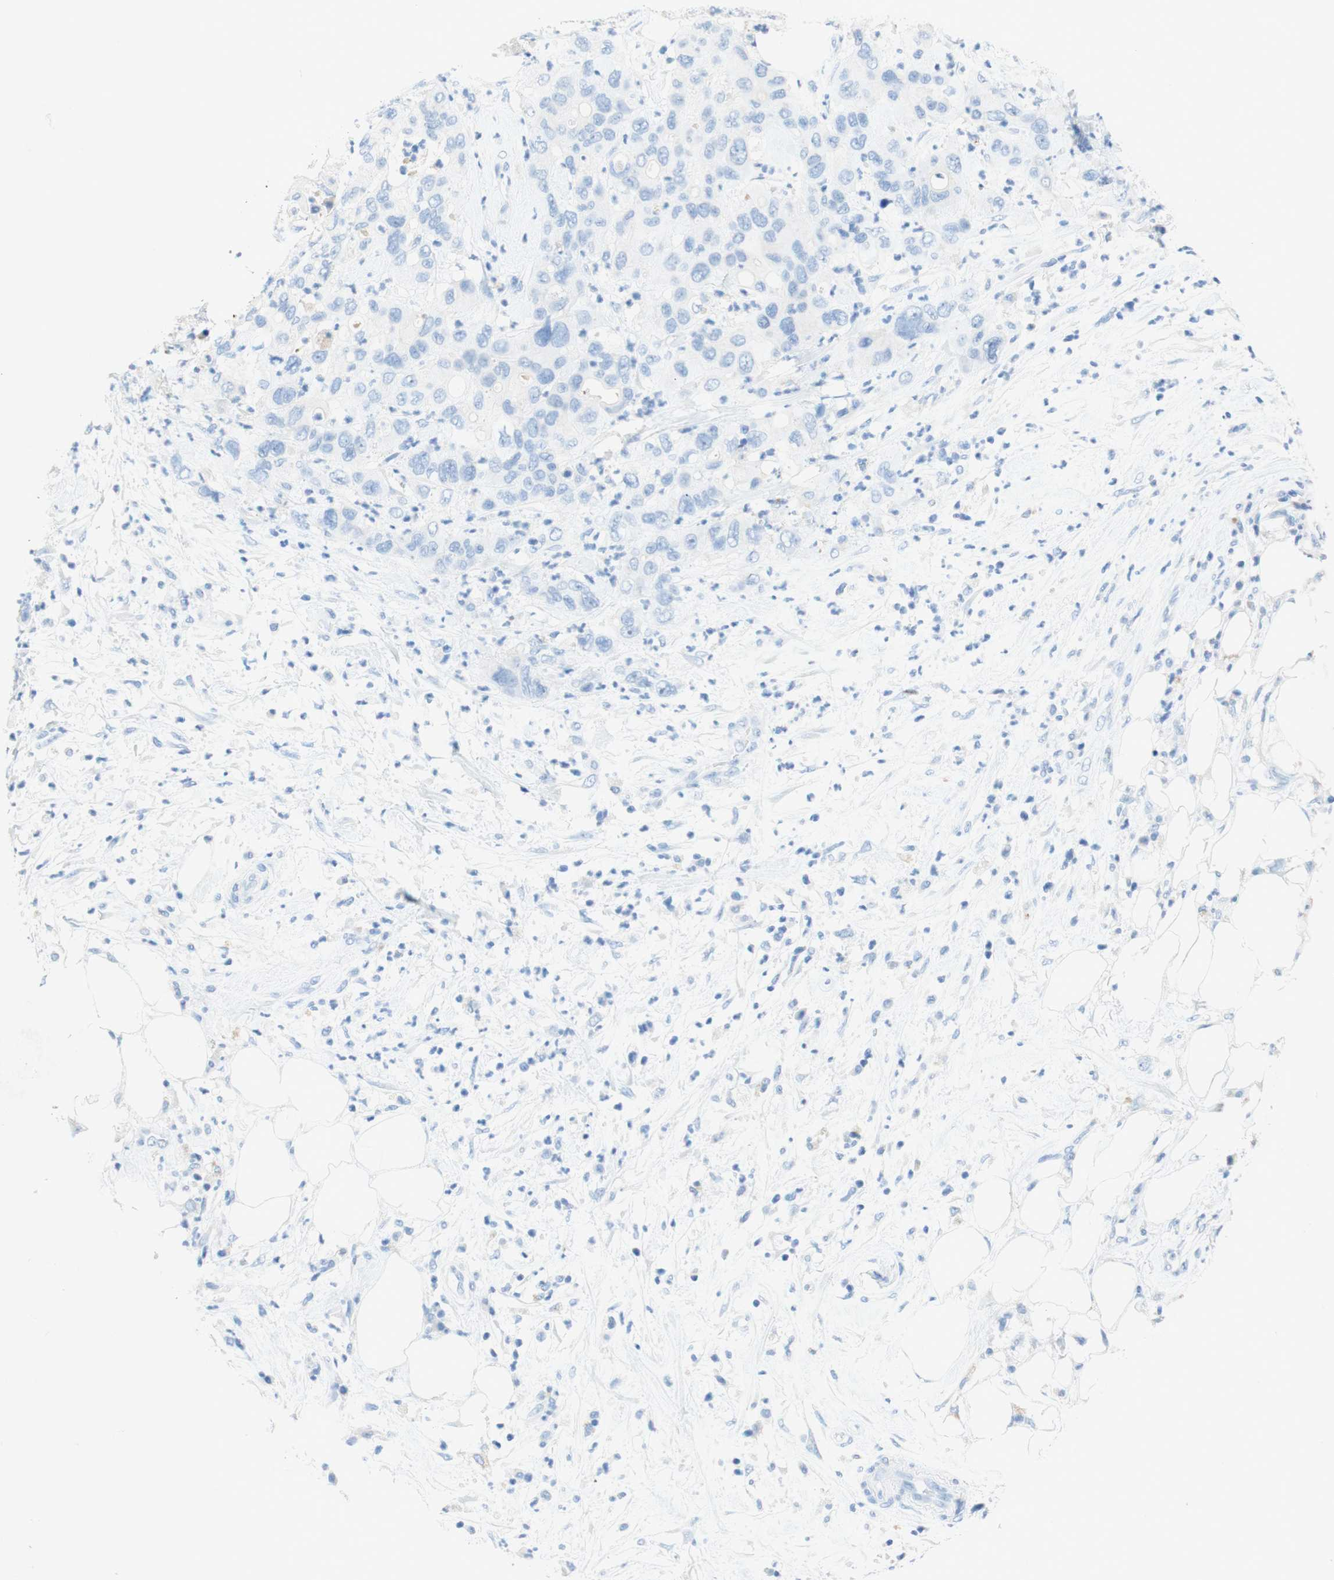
{"staining": {"intensity": "negative", "quantity": "none", "location": "none"}, "tissue": "pancreatic cancer", "cell_type": "Tumor cells", "image_type": "cancer", "snomed": [{"axis": "morphology", "description": "Adenocarcinoma, NOS"}, {"axis": "topography", "description": "Pancreas"}], "caption": "DAB immunohistochemical staining of human pancreatic cancer displays no significant staining in tumor cells.", "gene": "POLR2J3", "patient": {"sex": "female", "age": 71}}